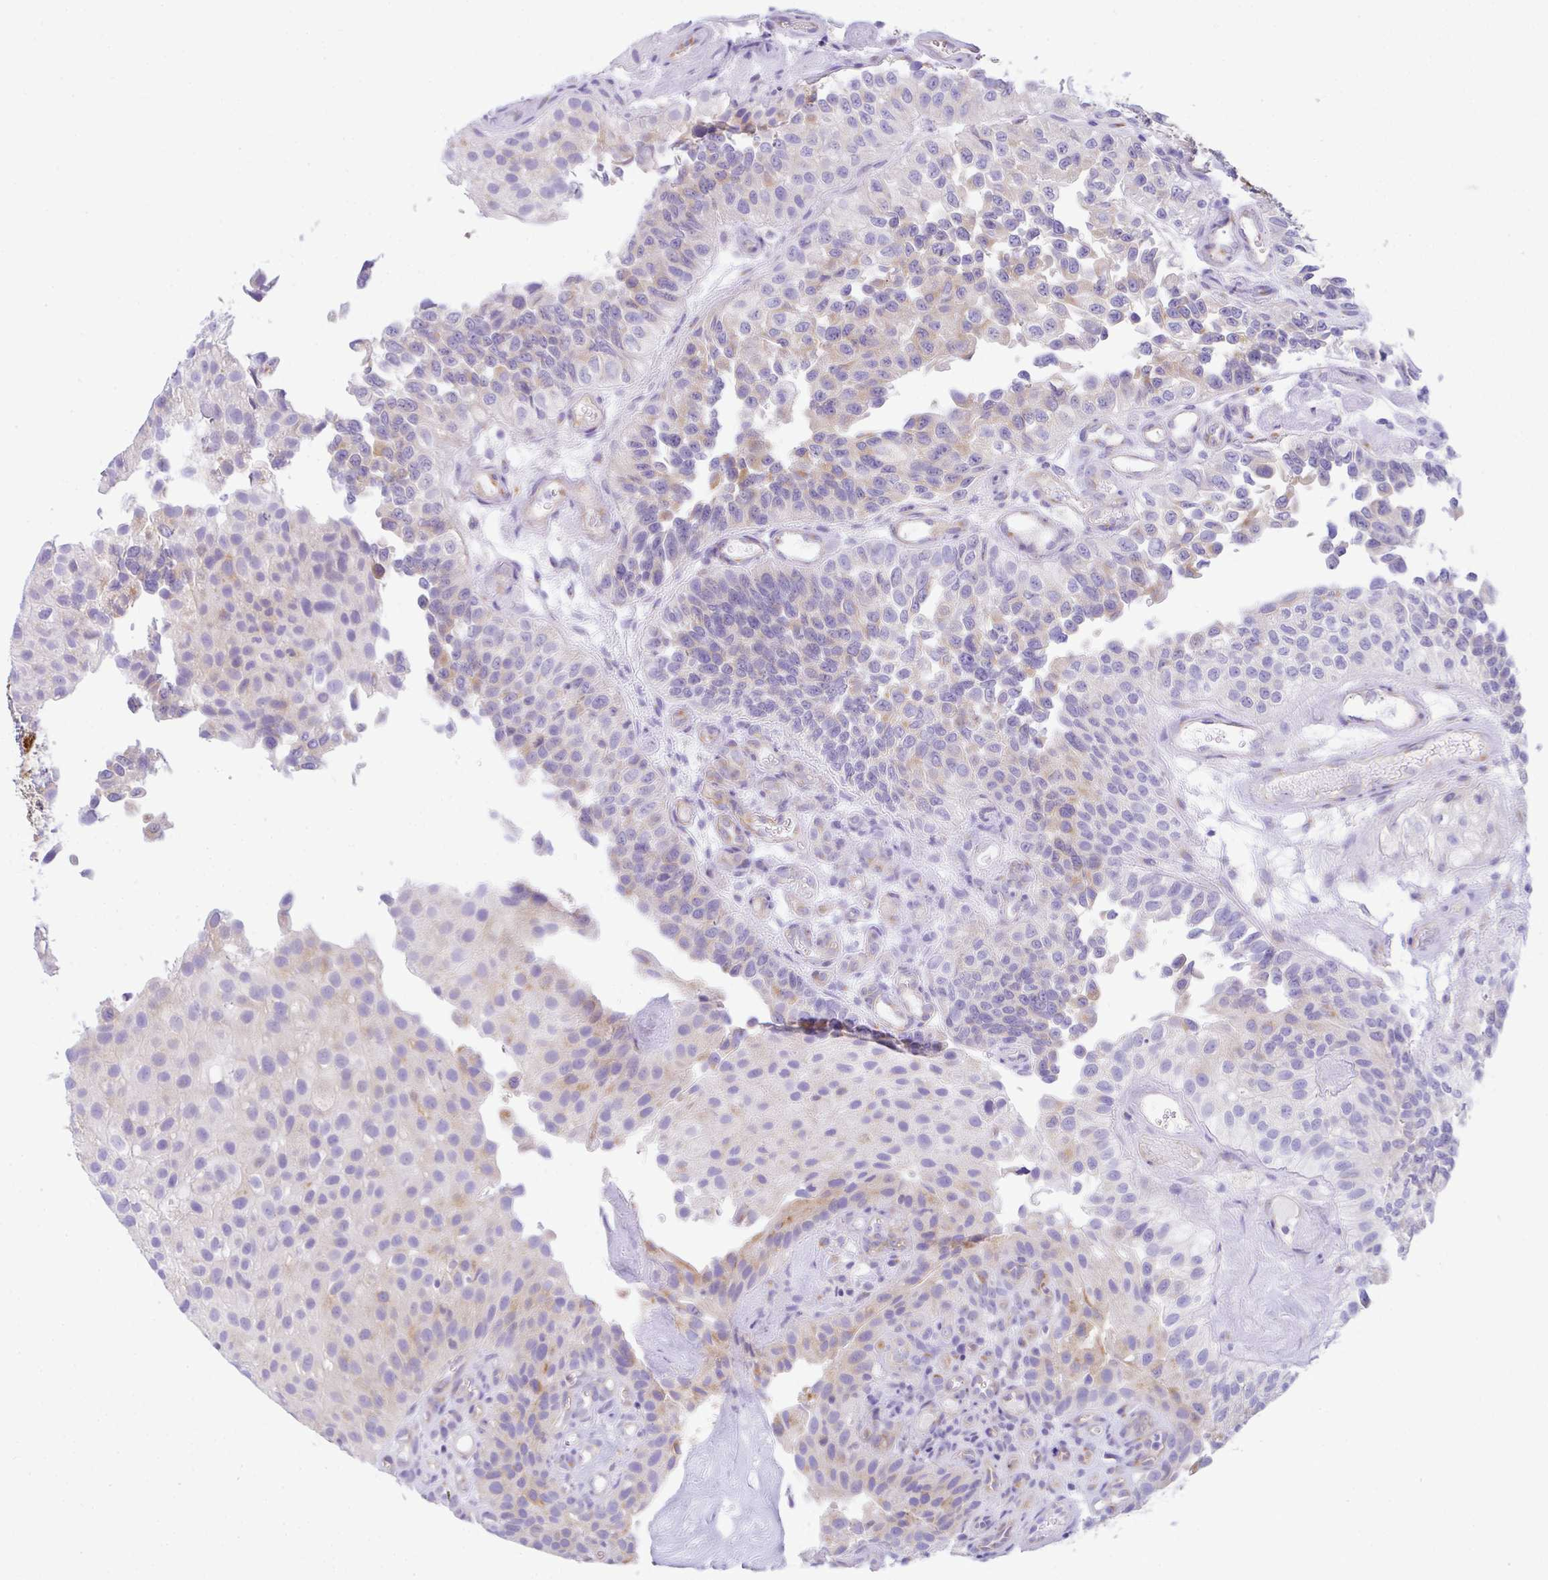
{"staining": {"intensity": "weak", "quantity": "<25%", "location": "cytoplasmic/membranous"}, "tissue": "urothelial cancer", "cell_type": "Tumor cells", "image_type": "cancer", "snomed": [{"axis": "morphology", "description": "Urothelial carcinoma, NOS"}, {"axis": "topography", "description": "Urinary bladder"}], "caption": "This histopathology image is of urothelial cancer stained with immunohistochemistry to label a protein in brown with the nuclei are counter-stained blue. There is no expression in tumor cells.", "gene": "FAM177A1", "patient": {"sex": "male", "age": 87}}